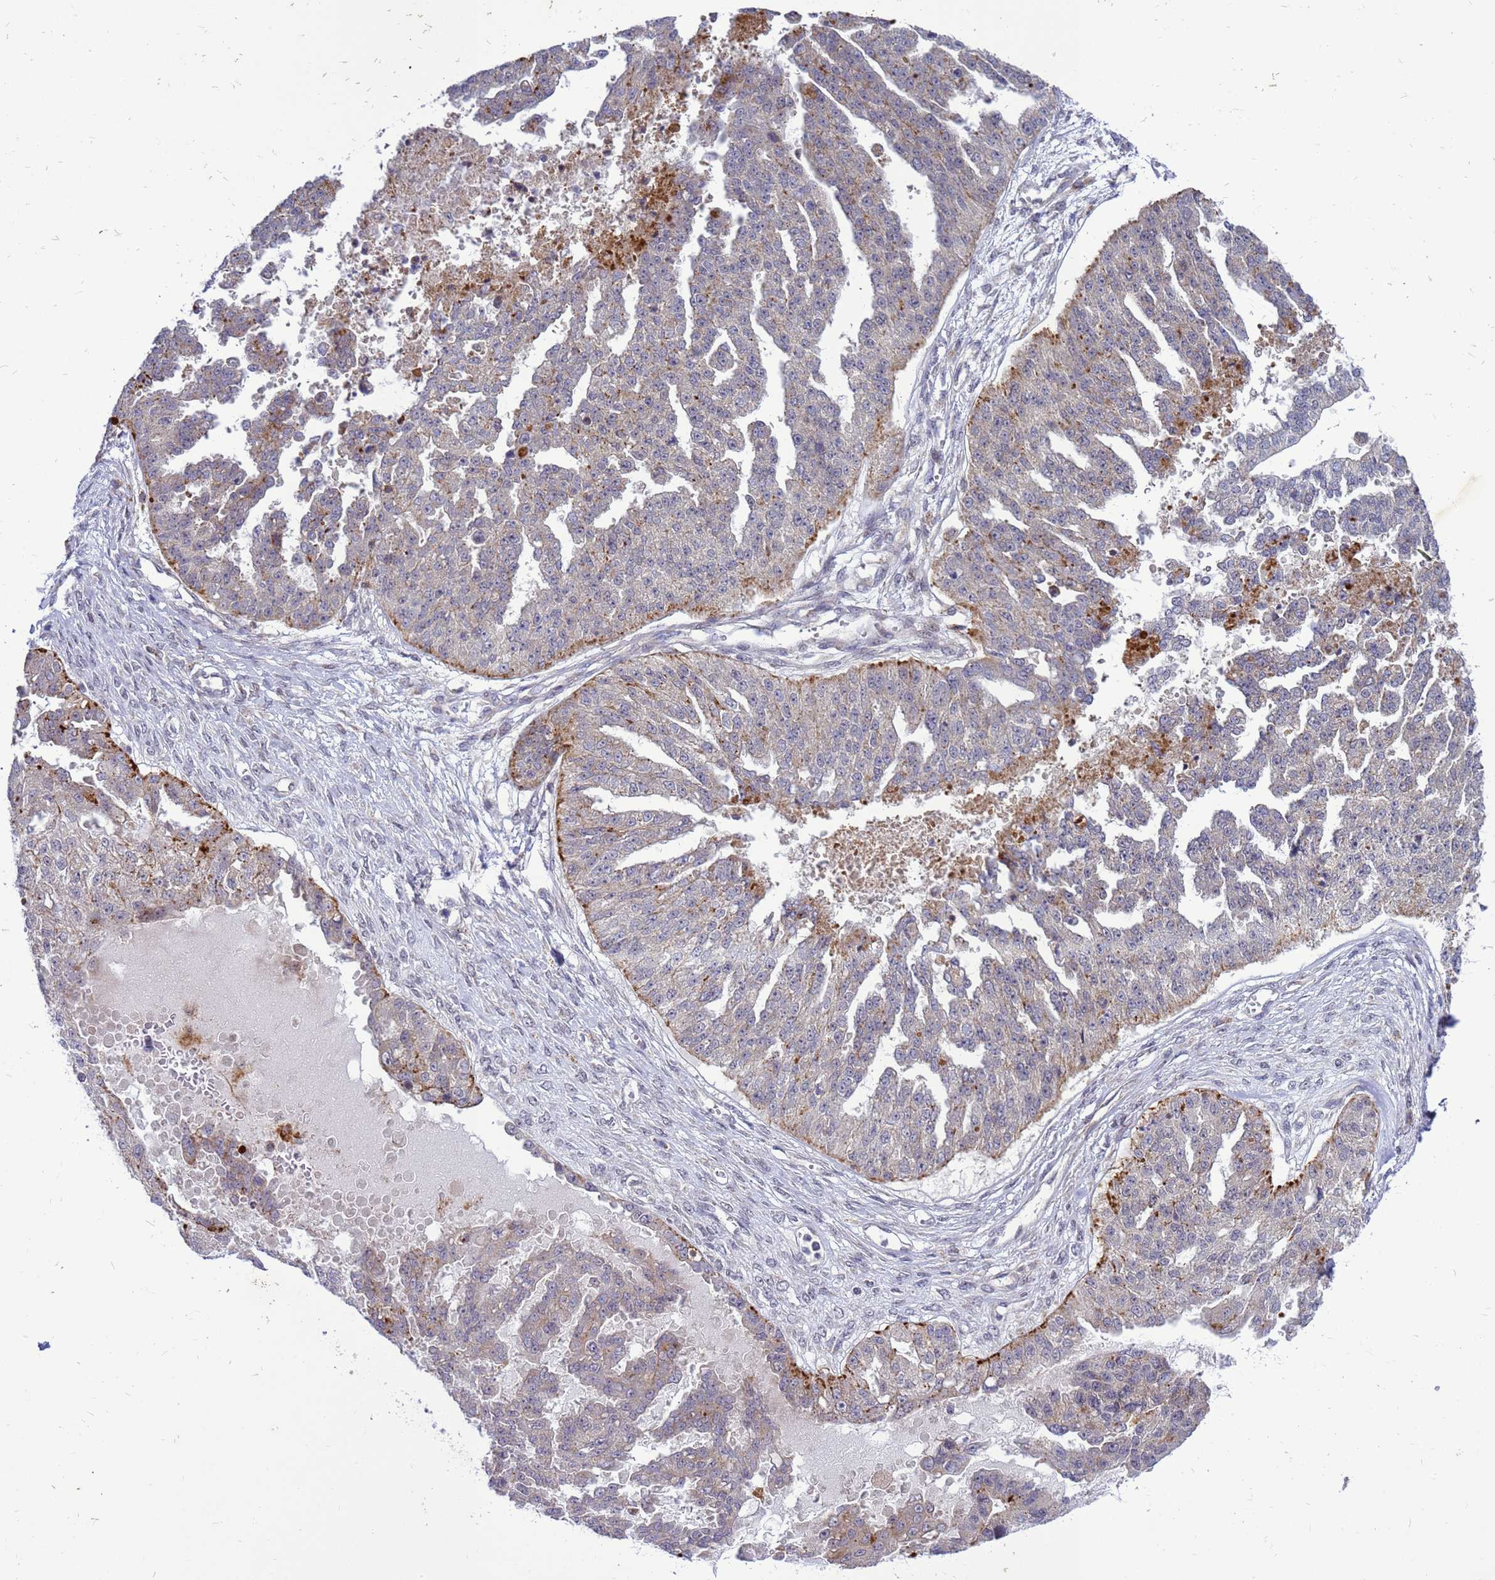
{"staining": {"intensity": "moderate", "quantity": "<25%", "location": "cytoplasmic/membranous"}, "tissue": "ovarian cancer", "cell_type": "Tumor cells", "image_type": "cancer", "snomed": [{"axis": "morphology", "description": "Cystadenocarcinoma, serous, NOS"}, {"axis": "topography", "description": "Ovary"}], "caption": "Tumor cells reveal low levels of moderate cytoplasmic/membranous positivity in about <25% of cells in ovarian cancer (serous cystadenocarcinoma).", "gene": "C12orf43", "patient": {"sex": "female", "age": 58}}